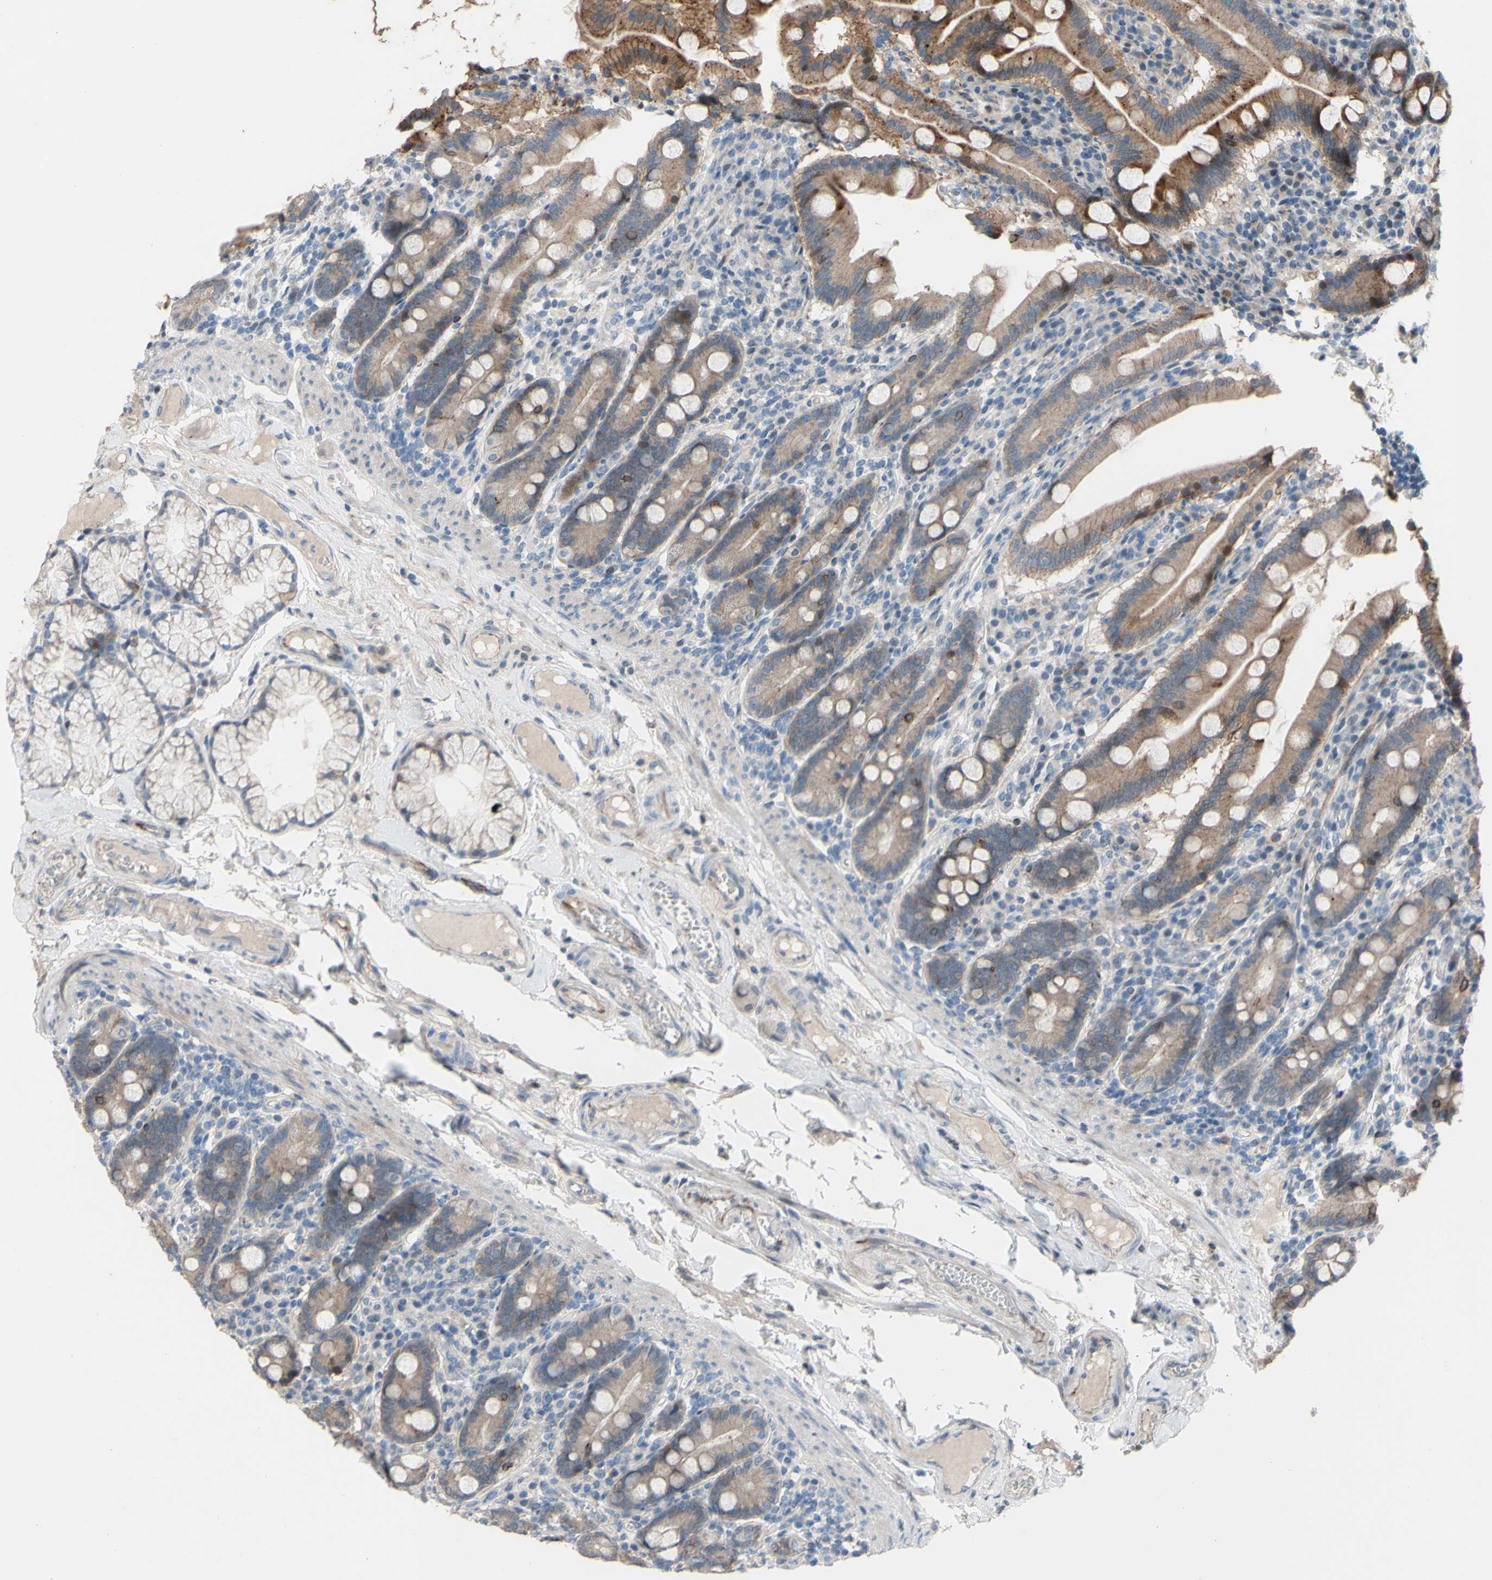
{"staining": {"intensity": "moderate", "quantity": ">75%", "location": "cytoplasmic/membranous"}, "tissue": "duodenum", "cell_type": "Glandular cells", "image_type": "normal", "snomed": [{"axis": "morphology", "description": "Normal tissue, NOS"}, {"axis": "topography", "description": "Duodenum"}], "caption": "A photomicrograph showing moderate cytoplasmic/membranous positivity in approximately >75% of glandular cells in normal duodenum, as visualized by brown immunohistochemical staining.", "gene": "CDCP1", "patient": {"sex": "male", "age": 50}}